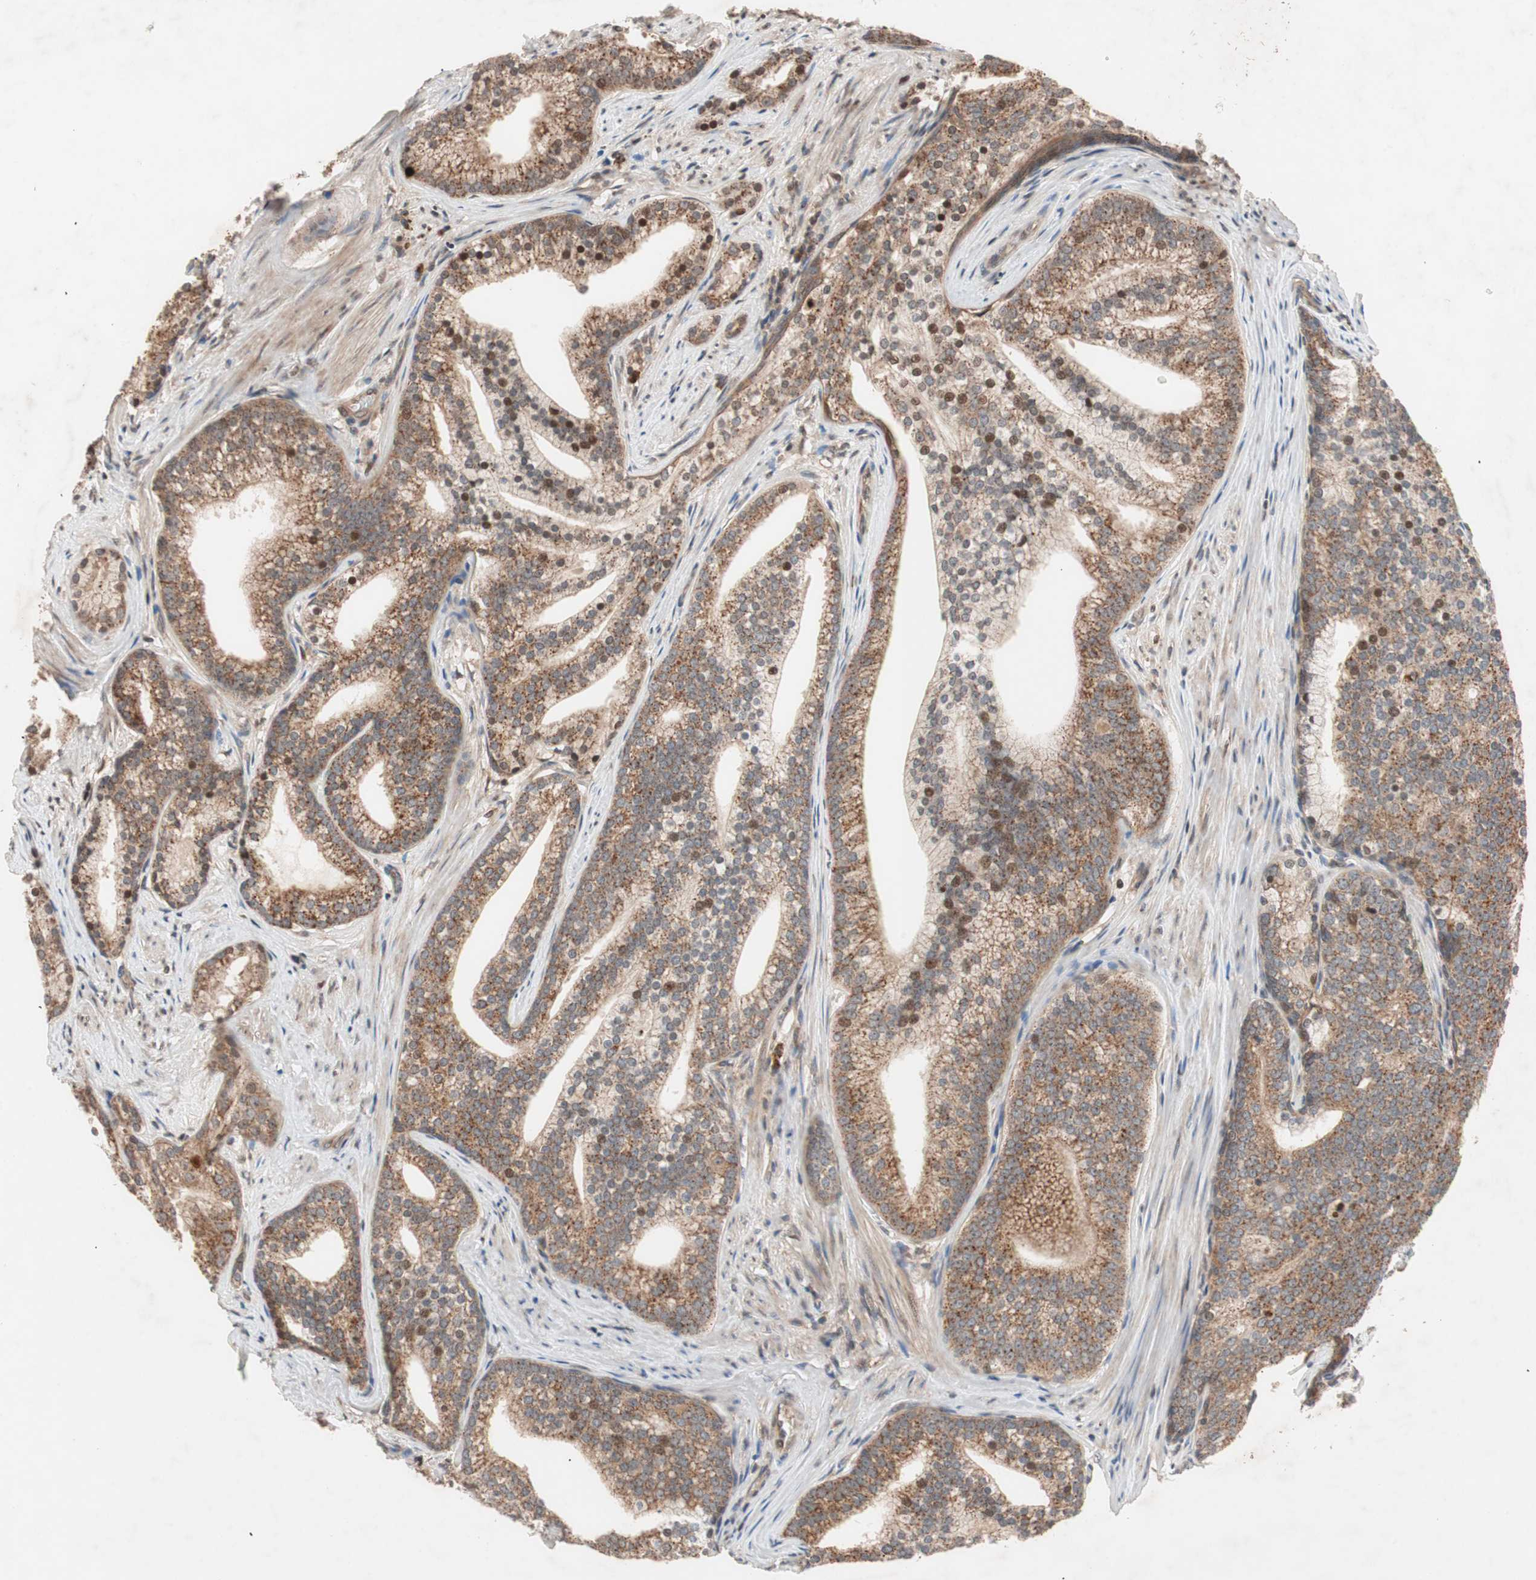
{"staining": {"intensity": "moderate", "quantity": ">75%", "location": "cytoplasmic/membranous,nuclear"}, "tissue": "prostate cancer", "cell_type": "Tumor cells", "image_type": "cancer", "snomed": [{"axis": "morphology", "description": "Adenocarcinoma, Low grade"}, {"axis": "topography", "description": "Prostate"}], "caption": "Tumor cells demonstrate moderate cytoplasmic/membranous and nuclear positivity in approximately >75% of cells in prostate cancer (low-grade adenocarcinoma). The staining was performed using DAB (3,3'-diaminobenzidine) to visualize the protein expression in brown, while the nuclei were stained in blue with hematoxylin (Magnification: 20x).", "gene": "NF2", "patient": {"sex": "male", "age": 71}}